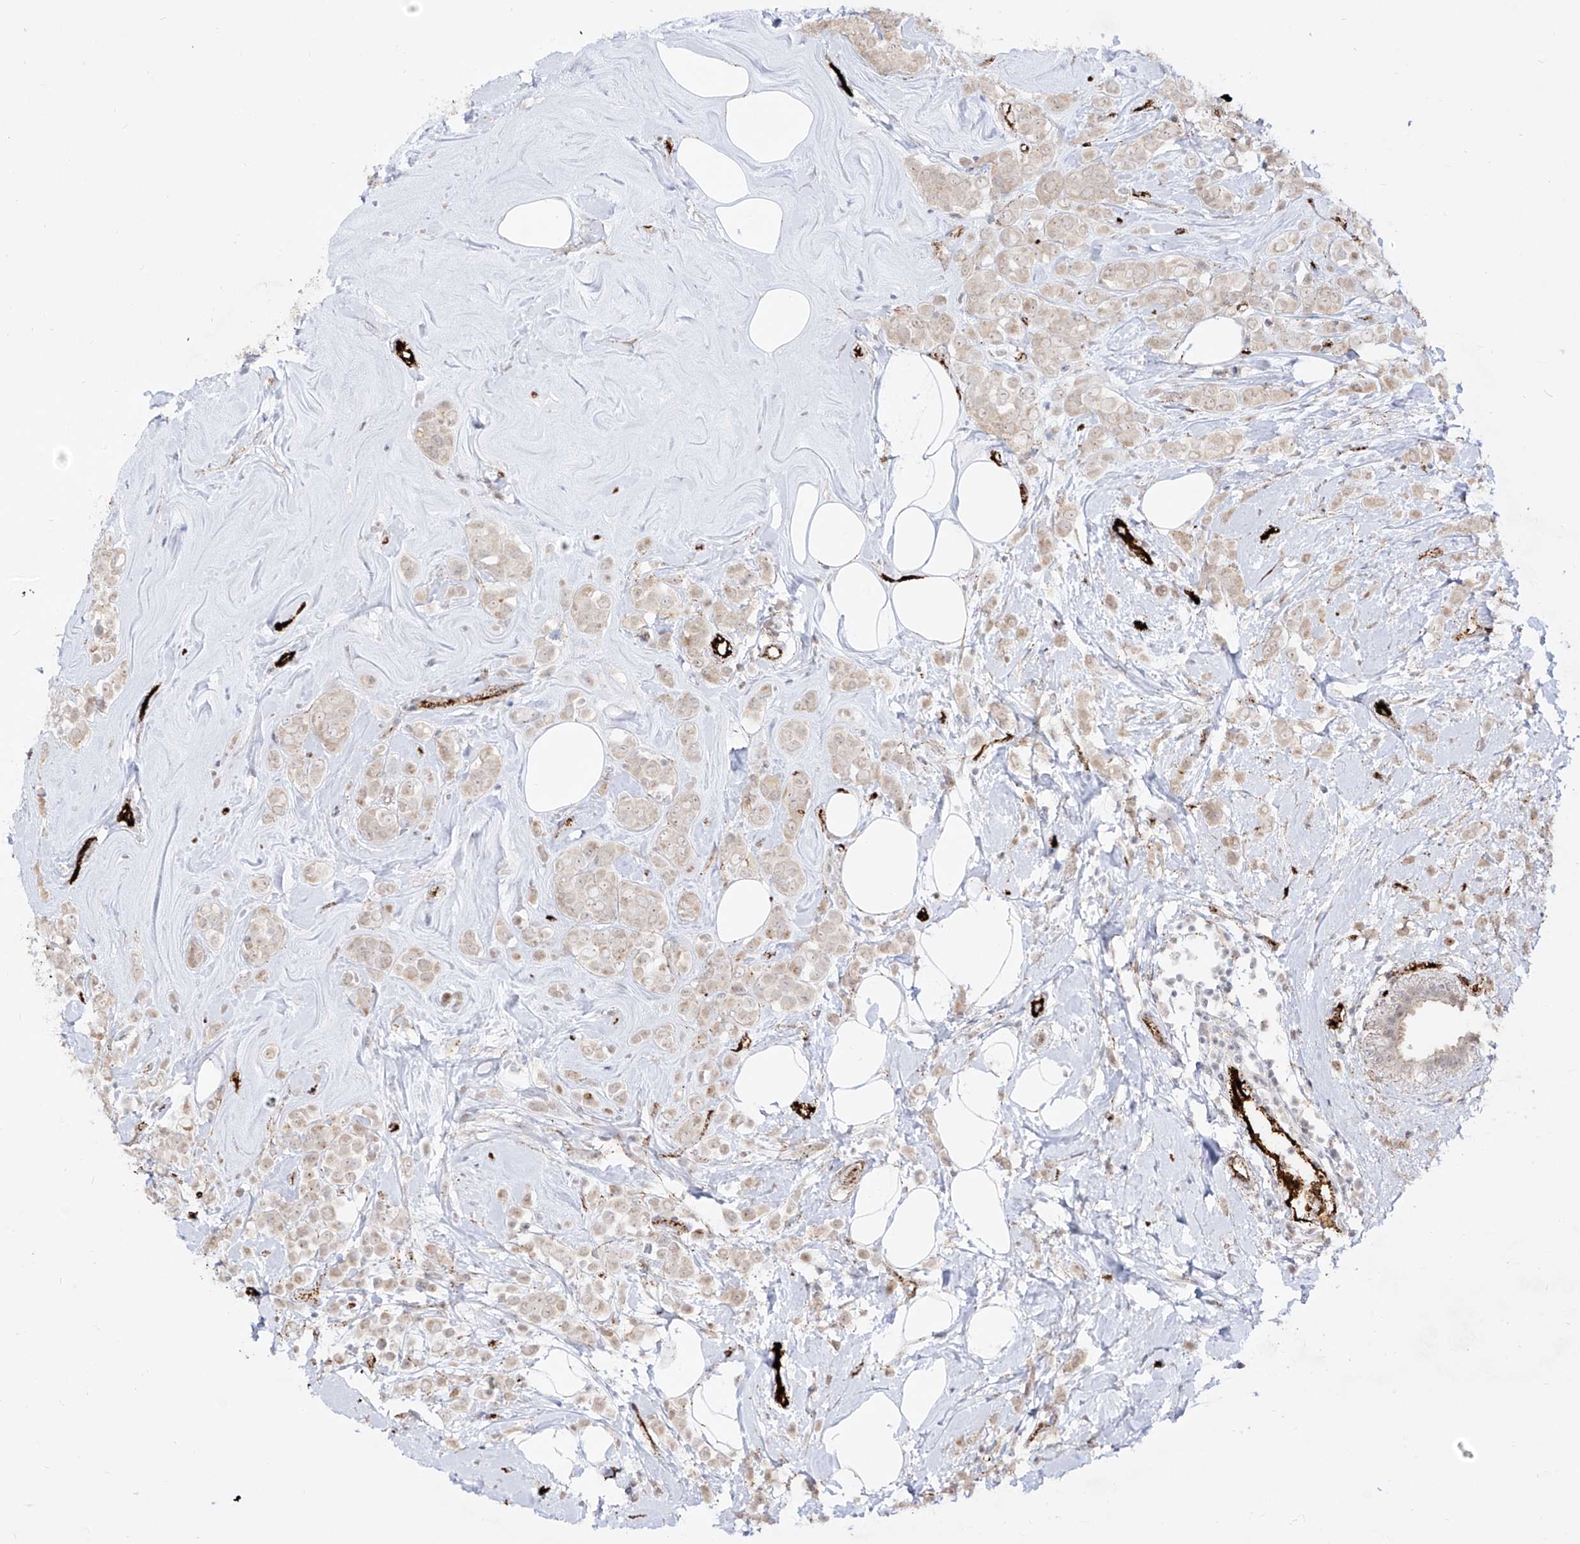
{"staining": {"intensity": "weak", "quantity": ">75%", "location": "cytoplasmic/membranous"}, "tissue": "breast cancer", "cell_type": "Tumor cells", "image_type": "cancer", "snomed": [{"axis": "morphology", "description": "Lobular carcinoma"}, {"axis": "topography", "description": "Breast"}], "caption": "Tumor cells demonstrate low levels of weak cytoplasmic/membranous staining in about >75% of cells in human breast cancer.", "gene": "ZGRF1", "patient": {"sex": "female", "age": 47}}